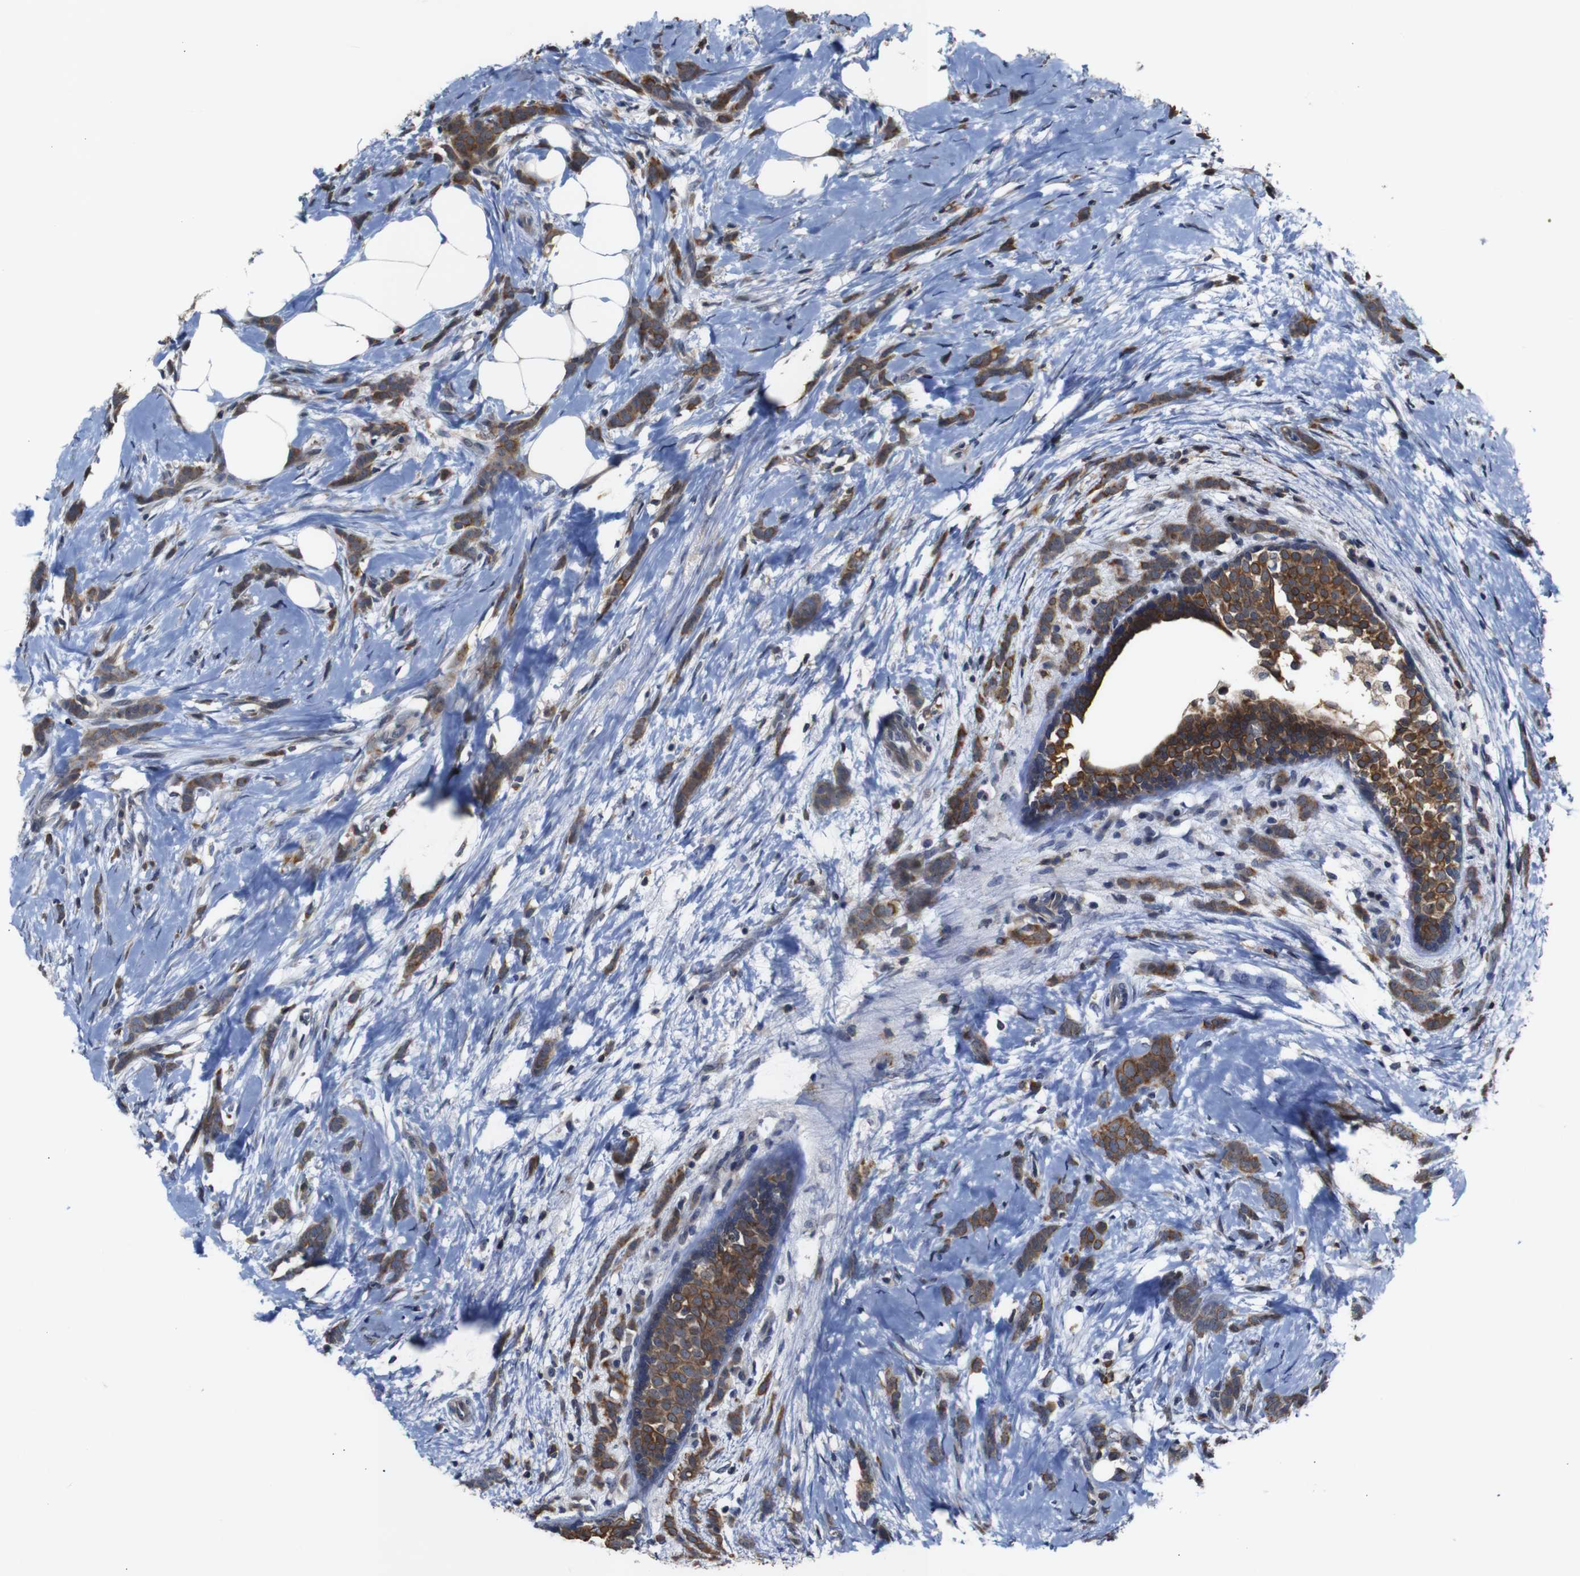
{"staining": {"intensity": "moderate", "quantity": ">75%", "location": "cytoplasmic/membranous"}, "tissue": "breast cancer", "cell_type": "Tumor cells", "image_type": "cancer", "snomed": [{"axis": "morphology", "description": "Lobular carcinoma, in situ"}, {"axis": "morphology", "description": "Lobular carcinoma"}, {"axis": "topography", "description": "Breast"}], "caption": "A photomicrograph of breast cancer stained for a protein reveals moderate cytoplasmic/membranous brown staining in tumor cells.", "gene": "BRWD3", "patient": {"sex": "female", "age": 41}}